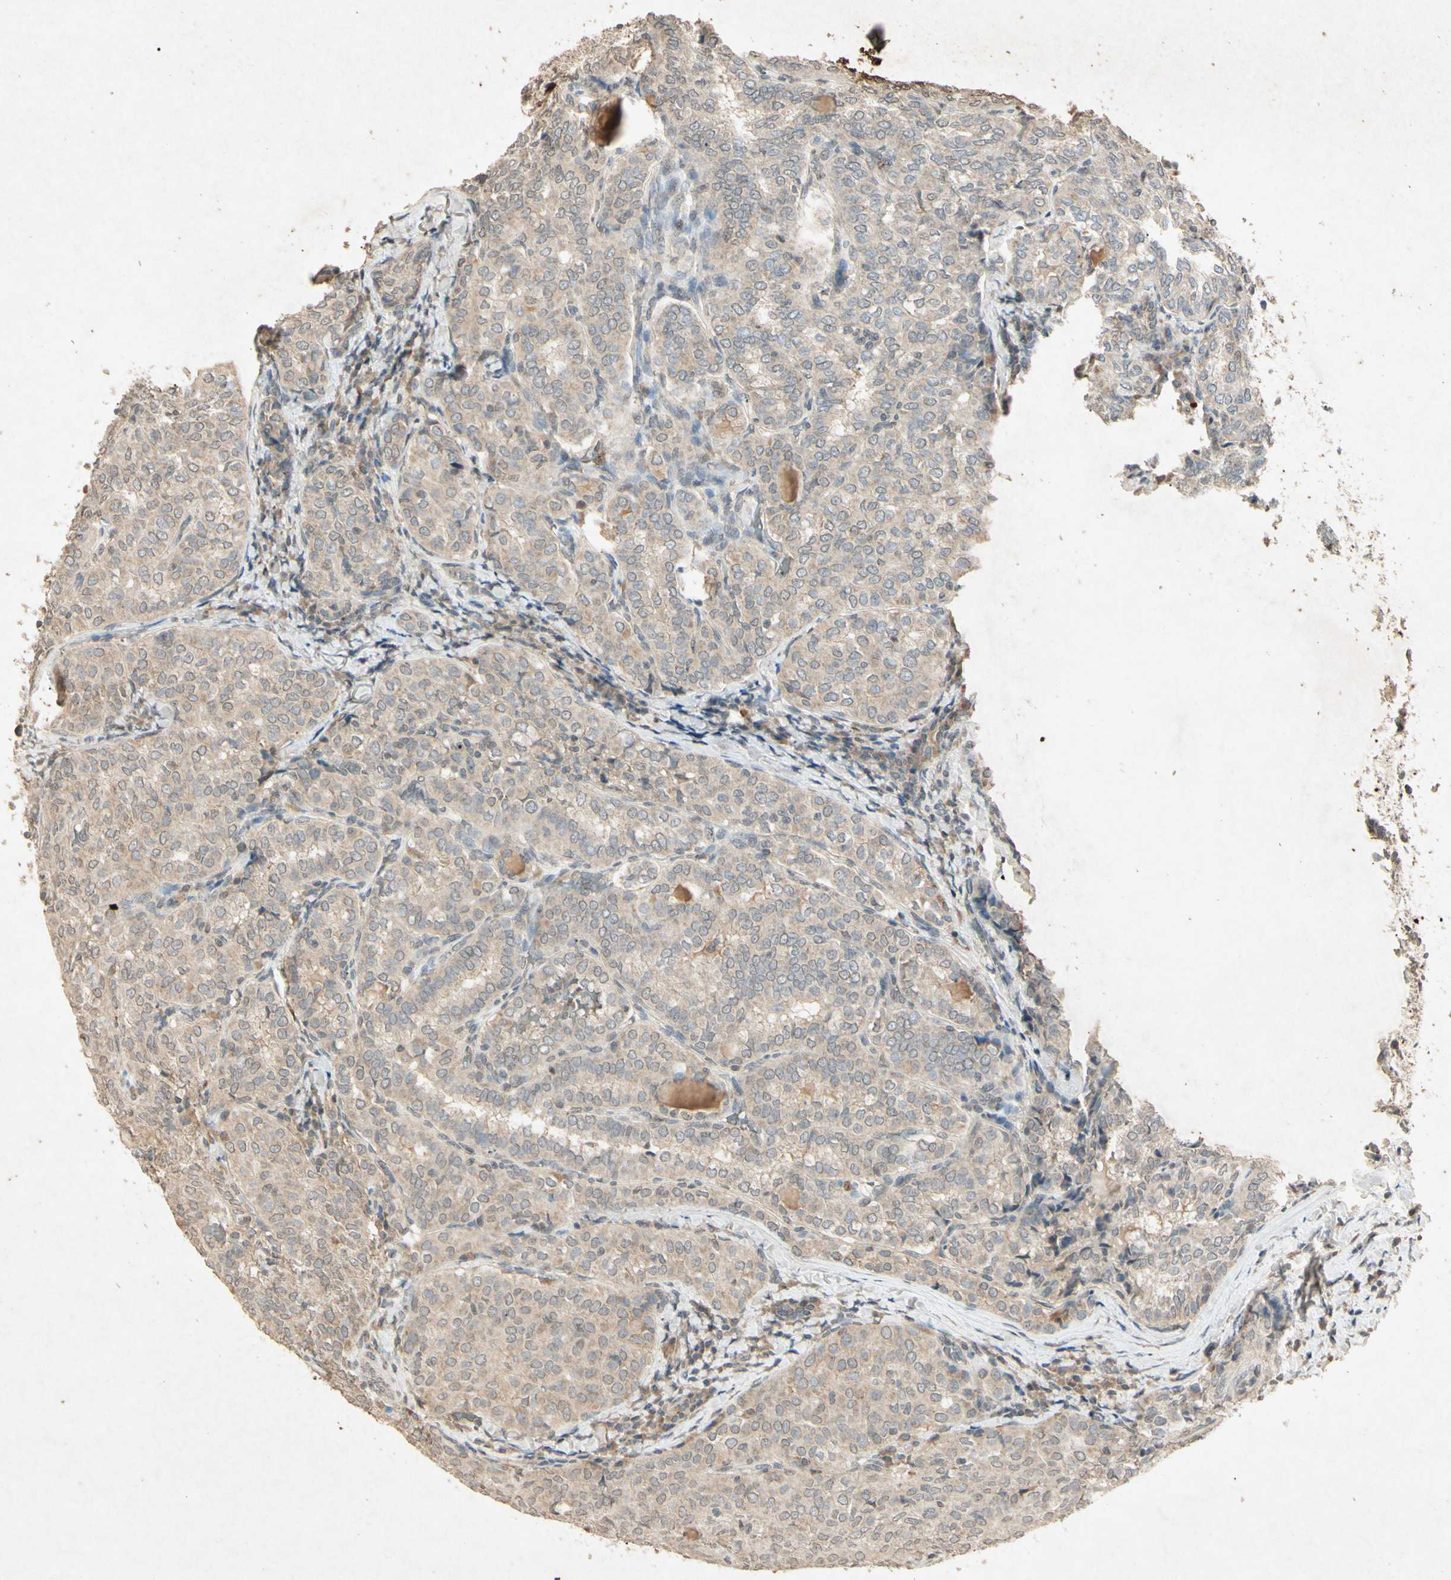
{"staining": {"intensity": "weak", "quantity": ">75%", "location": "cytoplasmic/membranous"}, "tissue": "thyroid cancer", "cell_type": "Tumor cells", "image_type": "cancer", "snomed": [{"axis": "morphology", "description": "Normal tissue, NOS"}, {"axis": "morphology", "description": "Papillary adenocarcinoma, NOS"}, {"axis": "topography", "description": "Thyroid gland"}], "caption": "DAB immunohistochemical staining of human thyroid cancer (papillary adenocarcinoma) exhibits weak cytoplasmic/membranous protein positivity in about >75% of tumor cells.", "gene": "MSRB1", "patient": {"sex": "female", "age": 30}}